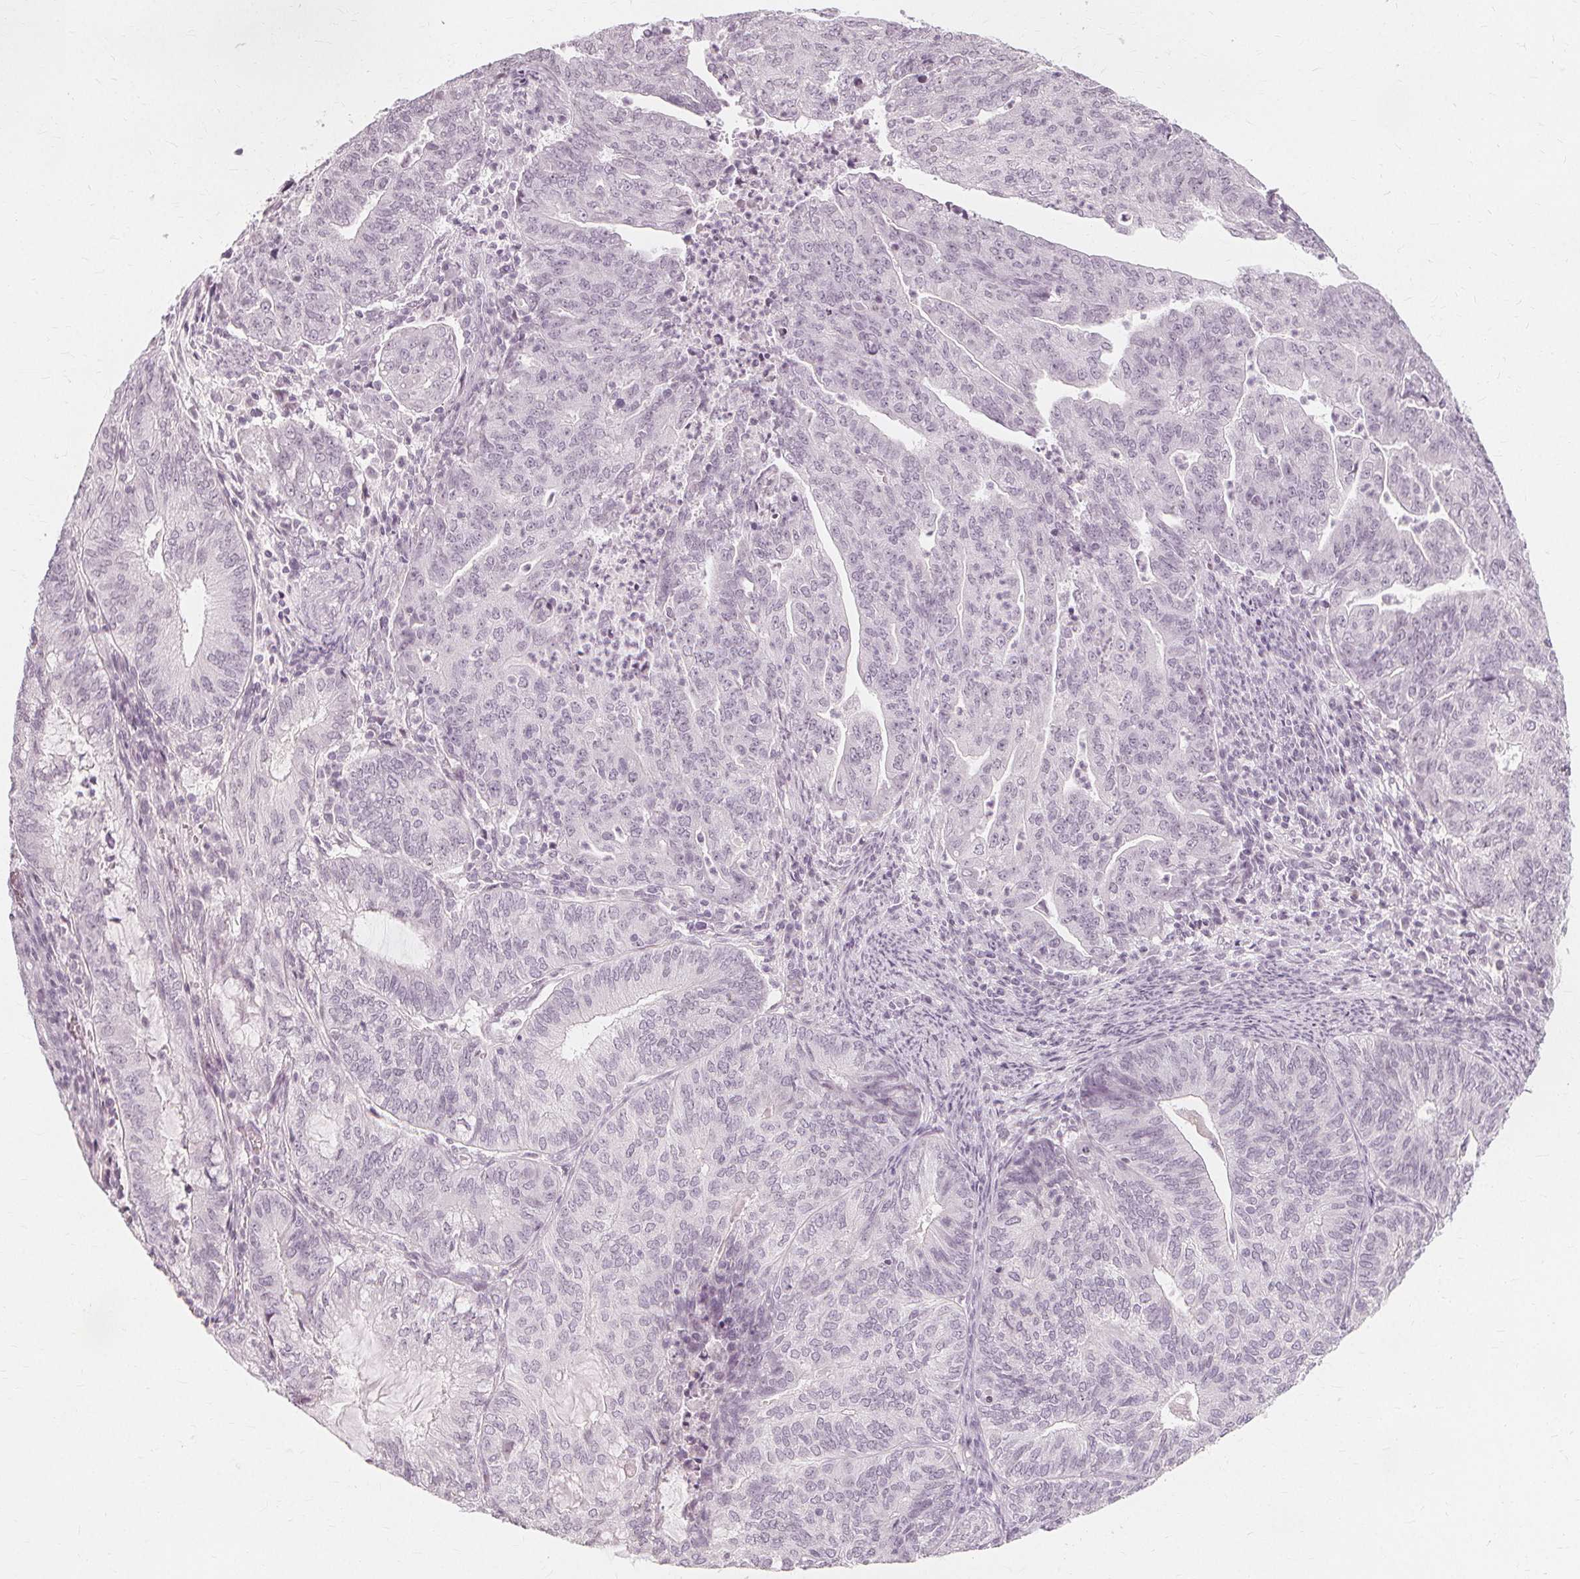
{"staining": {"intensity": "negative", "quantity": "none", "location": "none"}, "tissue": "endometrial cancer", "cell_type": "Tumor cells", "image_type": "cancer", "snomed": [{"axis": "morphology", "description": "Adenocarcinoma, NOS"}, {"axis": "topography", "description": "Endometrium"}], "caption": "Immunohistochemical staining of human endometrial cancer shows no significant expression in tumor cells.", "gene": "NXPE1", "patient": {"sex": "female", "age": 82}}